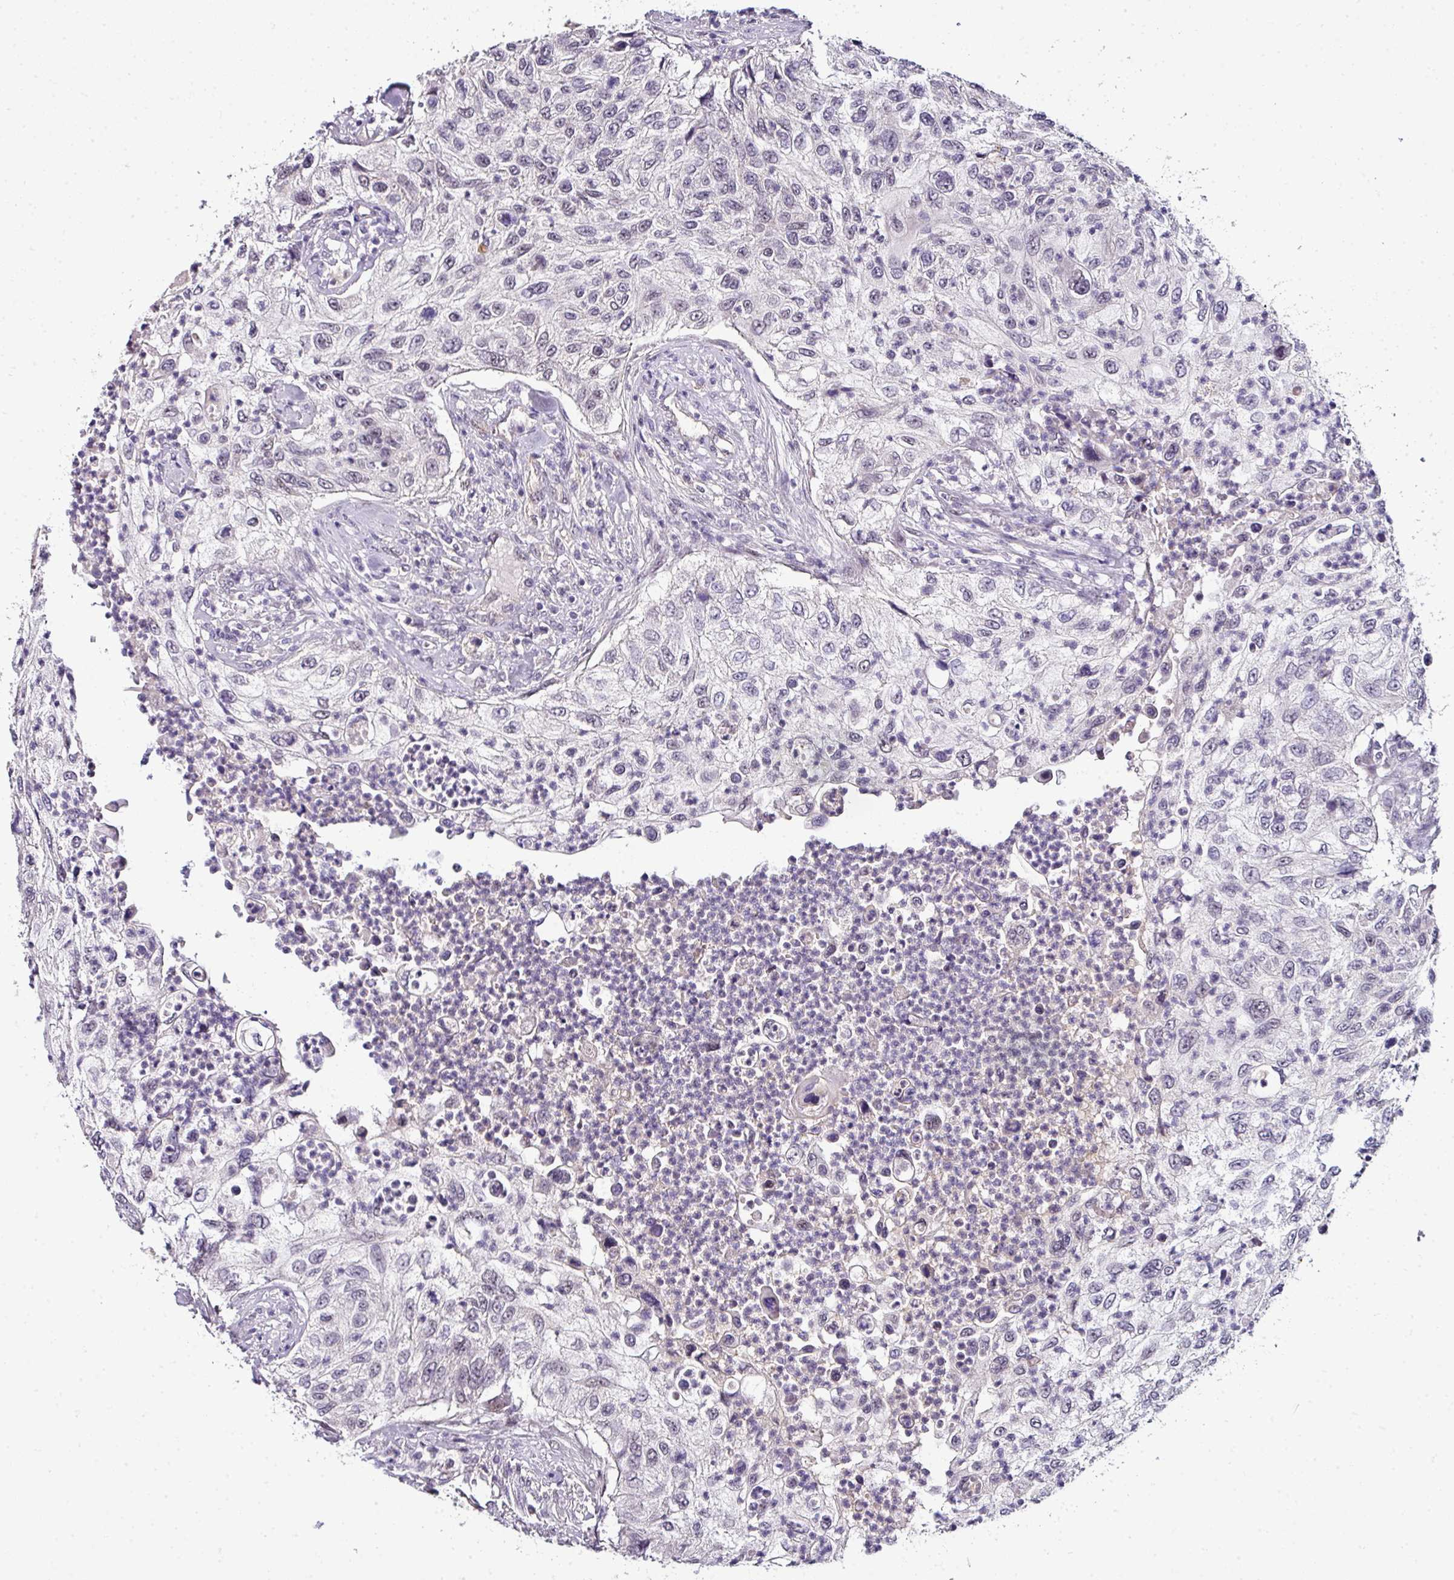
{"staining": {"intensity": "negative", "quantity": "none", "location": "none"}, "tissue": "urothelial cancer", "cell_type": "Tumor cells", "image_type": "cancer", "snomed": [{"axis": "morphology", "description": "Urothelial carcinoma, High grade"}, {"axis": "topography", "description": "Urinary bladder"}], "caption": "This image is of urothelial carcinoma (high-grade) stained with immunohistochemistry (IHC) to label a protein in brown with the nuclei are counter-stained blue. There is no expression in tumor cells. Brightfield microscopy of immunohistochemistry (IHC) stained with DAB (brown) and hematoxylin (blue), captured at high magnification.", "gene": "NAPSA", "patient": {"sex": "female", "age": 60}}